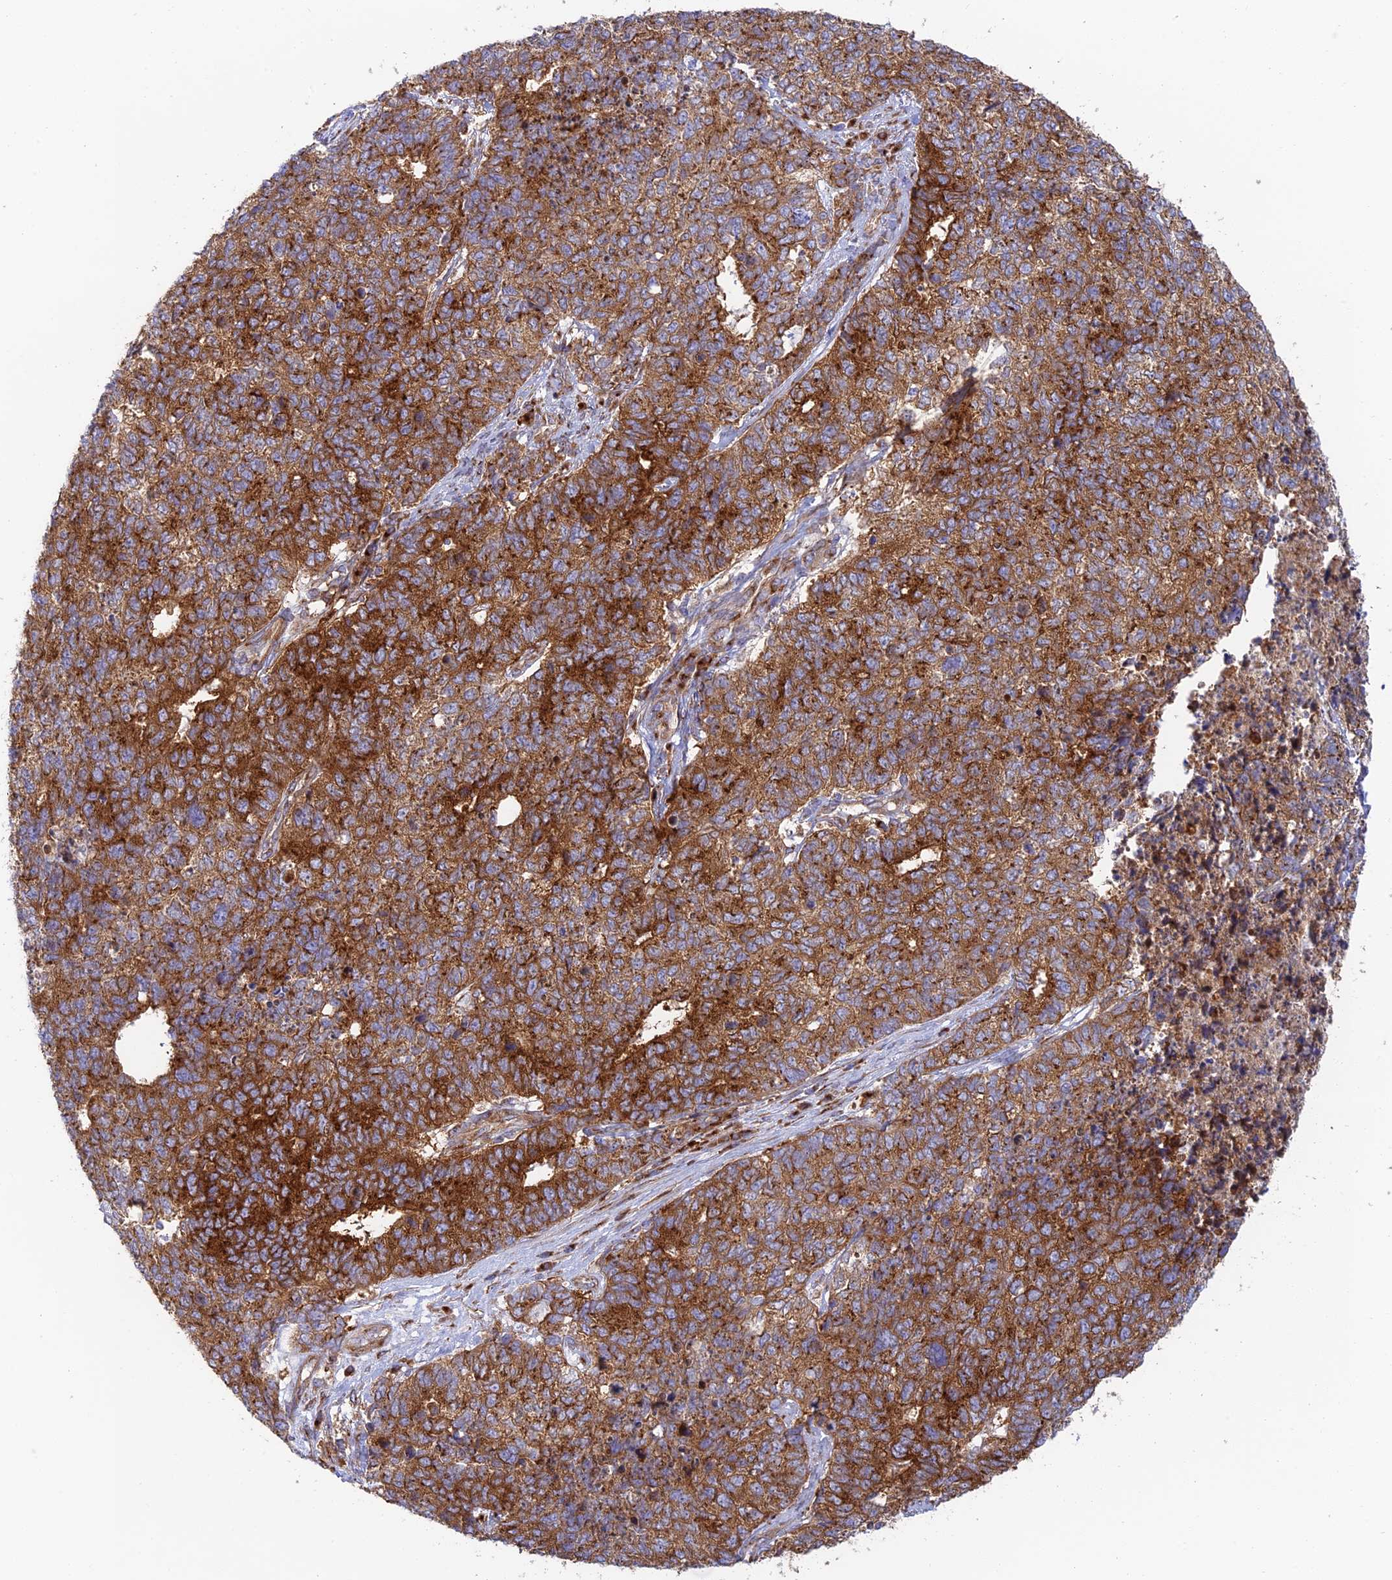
{"staining": {"intensity": "strong", "quantity": ">75%", "location": "cytoplasmic/membranous"}, "tissue": "cervical cancer", "cell_type": "Tumor cells", "image_type": "cancer", "snomed": [{"axis": "morphology", "description": "Squamous cell carcinoma, NOS"}, {"axis": "topography", "description": "Cervix"}], "caption": "Immunohistochemical staining of human cervical cancer (squamous cell carcinoma) demonstrates high levels of strong cytoplasmic/membranous protein staining in about >75% of tumor cells. The staining was performed using DAB (3,3'-diaminobenzidine) to visualize the protein expression in brown, while the nuclei were stained in blue with hematoxylin (Magnification: 20x).", "gene": "GOLGA3", "patient": {"sex": "female", "age": 63}}